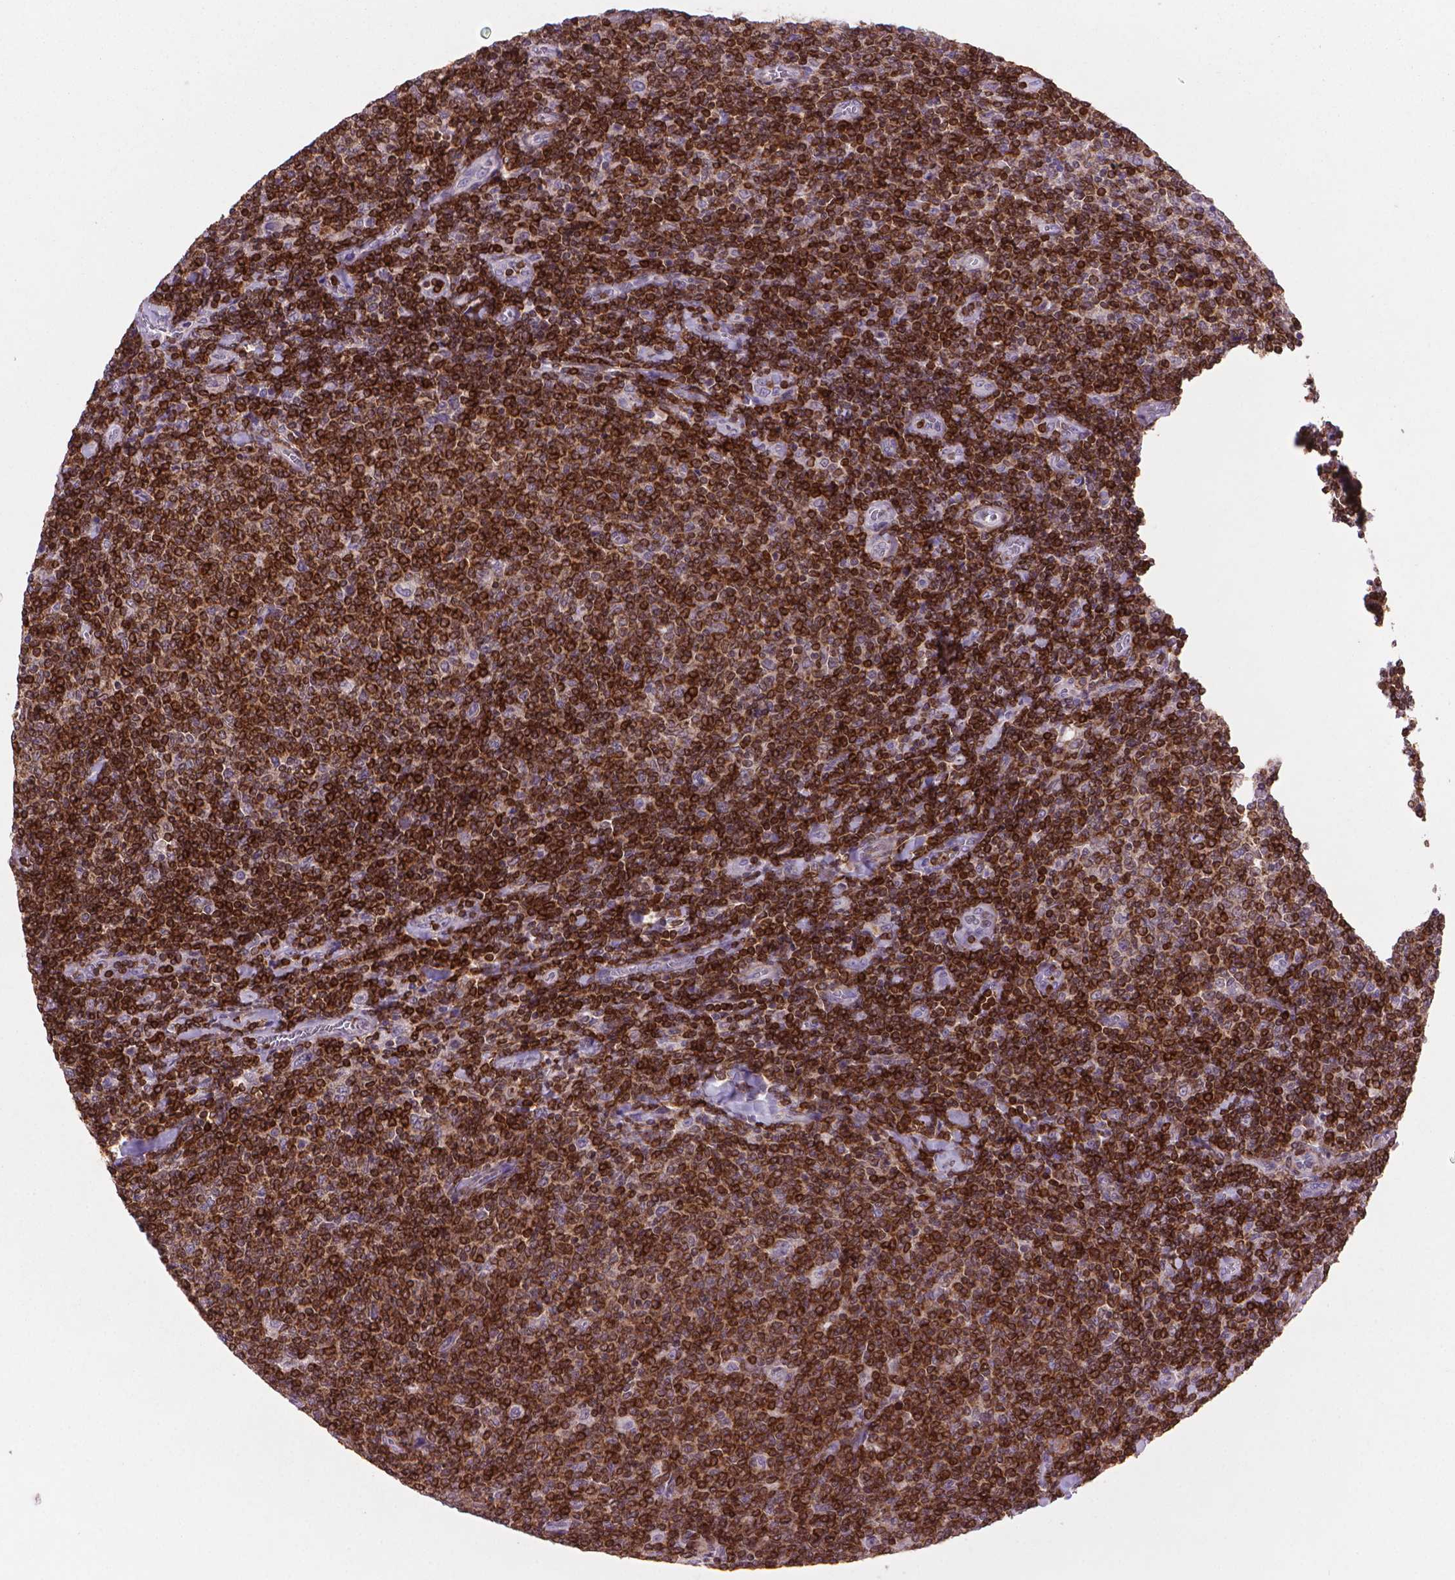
{"staining": {"intensity": "strong", "quantity": ">75%", "location": "cytoplasmic/membranous"}, "tissue": "lymphoma", "cell_type": "Tumor cells", "image_type": "cancer", "snomed": [{"axis": "morphology", "description": "Malignant lymphoma, non-Hodgkin's type, Low grade"}, {"axis": "topography", "description": "Lymph node"}], "caption": "Immunohistochemistry (IHC) (DAB (3,3'-diaminobenzidine)) staining of human low-grade malignant lymphoma, non-Hodgkin's type displays strong cytoplasmic/membranous protein expression in about >75% of tumor cells. Using DAB (3,3'-diaminobenzidine) (brown) and hematoxylin (blue) stains, captured at high magnification using brightfield microscopy.", "gene": "BCL2", "patient": {"sex": "male", "age": 52}}